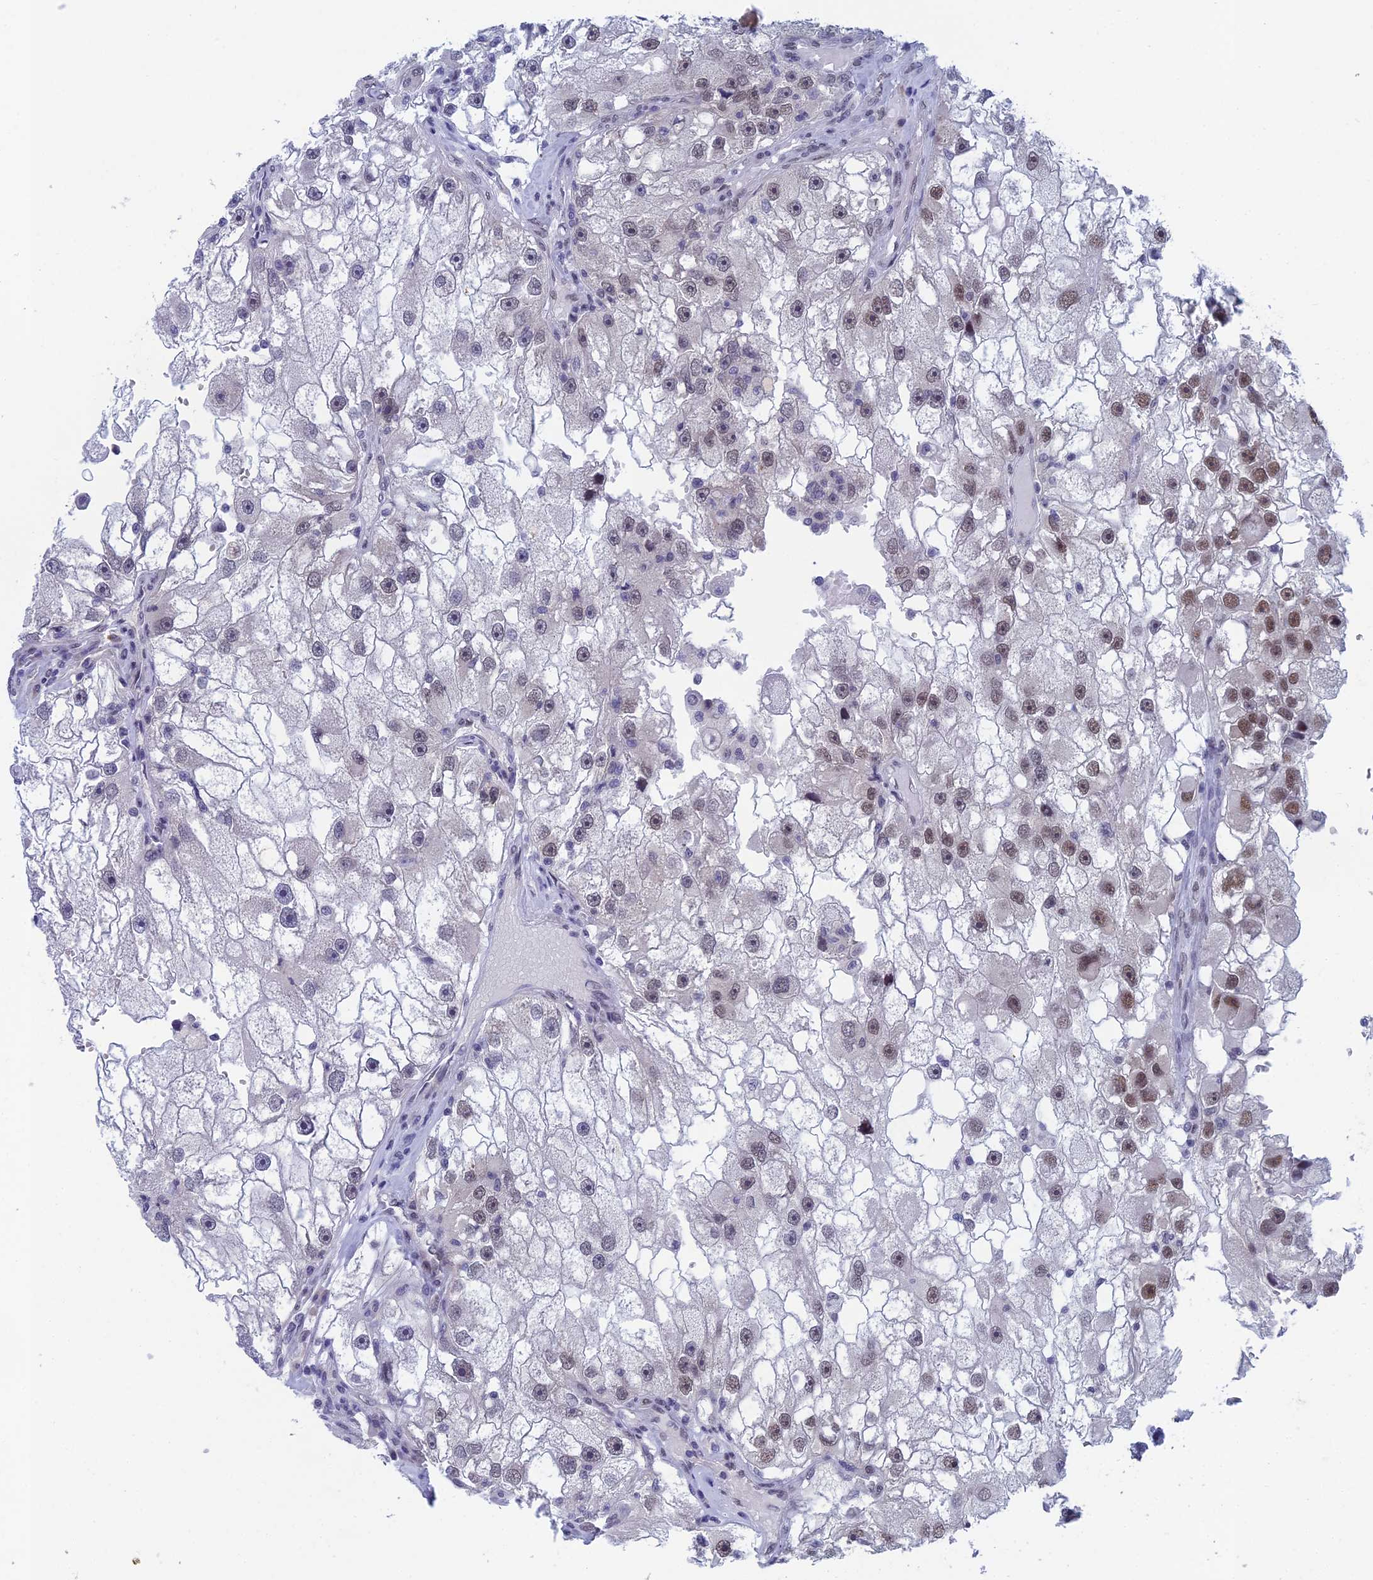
{"staining": {"intensity": "moderate", "quantity": "<25%", "location": "nuclear"}, "tissue": "renal cancer", "cell_type": "Tumor cells", "image_type": "cancer", "snomed": [{"axis": "morphology", "description": "Adenocarcinoma, NOS"}, {"axis": "topography", "description": "Kidney"}], "caption": "Immunohistochemistry image of human renal cancer (adenocarcinoma) stained for a protein (brown), which reveals low levels of moderate nuclear positivity in about <25% of tumor cells.", "gene": "NABP2", "patient": {"sex": "male", "age": 63}}